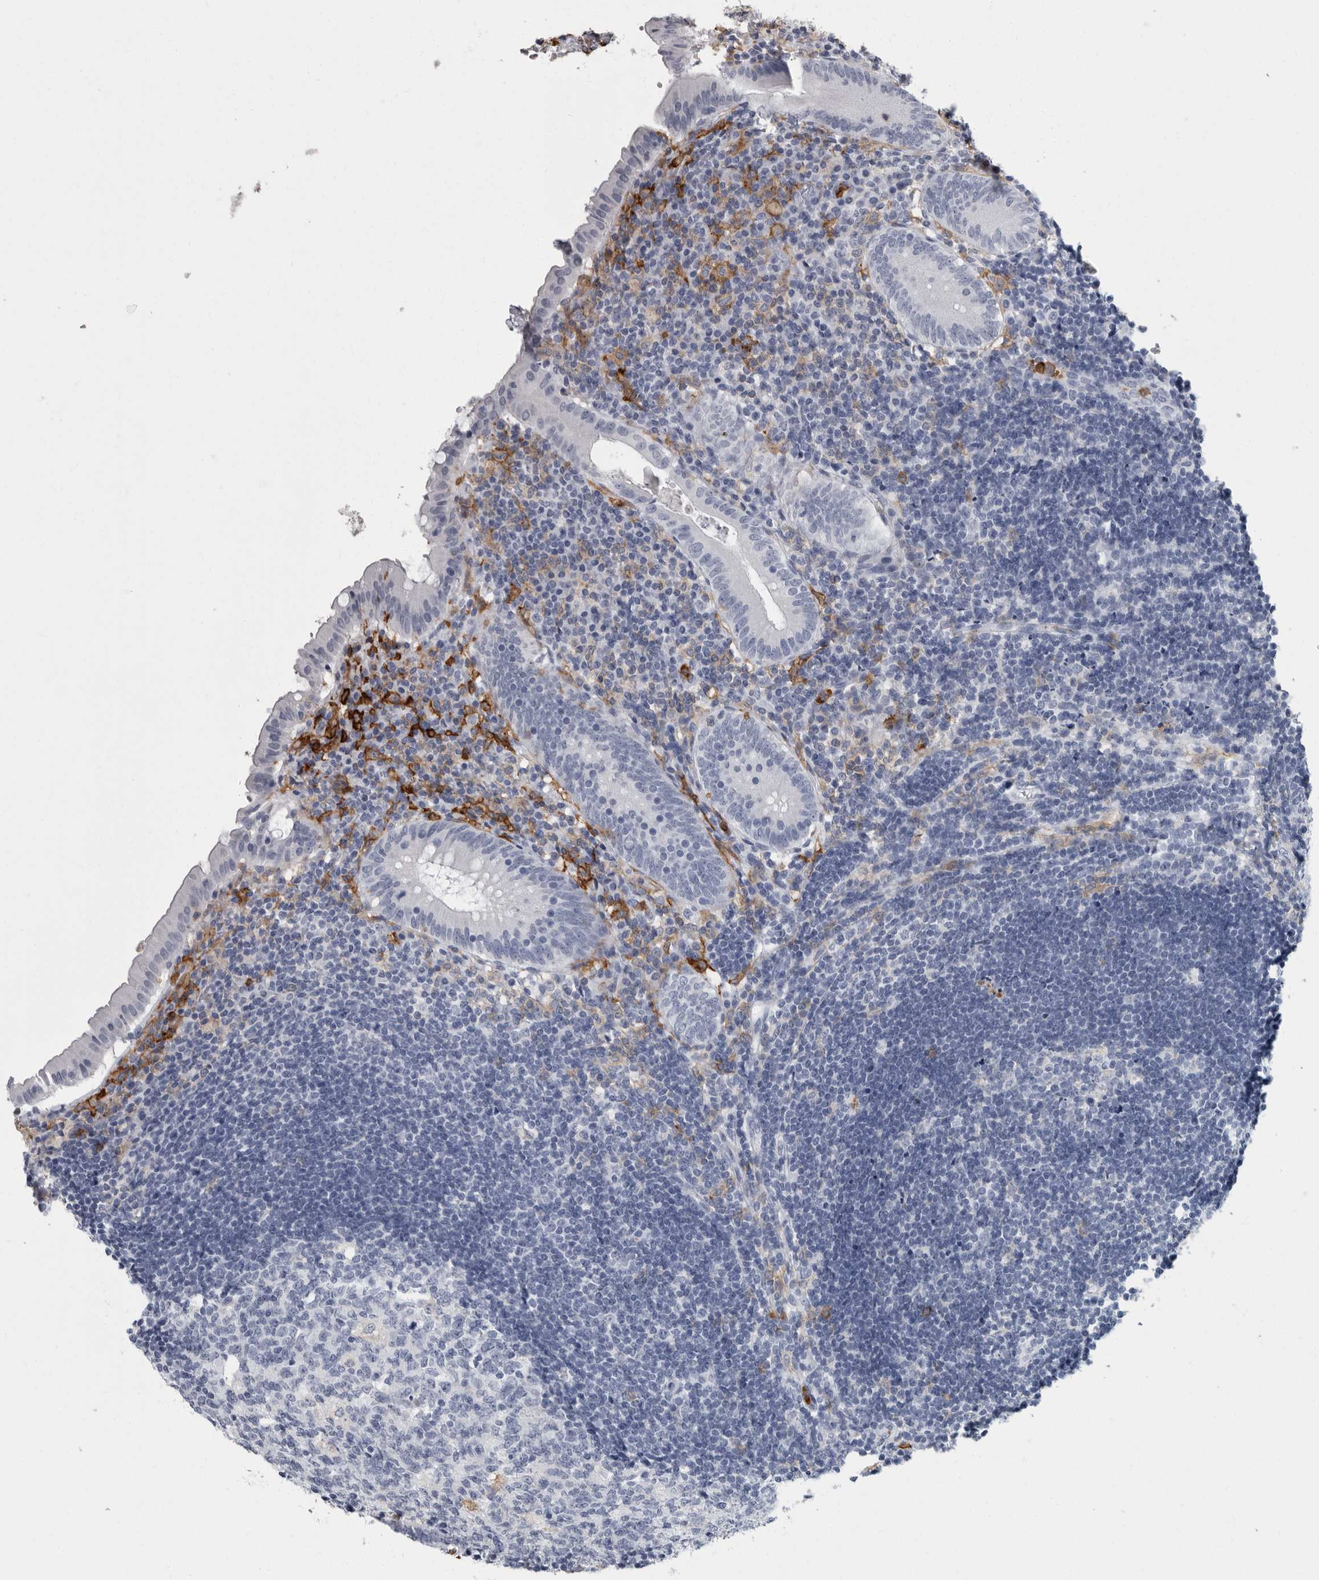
{"staining": {"intensity": "negative", "quantity": "none", "location": "none"}, "tissue": "appendix", "cell_type": "Glandular cells", "image_type": "normal", "snomed": [{"axis": "morphology", "description": "Normal tissue, NOS"}, {"axis": "topography", "description": "Appendix"}], "caption": "IHC micrograph of benign appendix: appendix stained with DAB (3,3'-diaminobenzidine) exhibits no significant protein staining in glandular cells.", "gene": "FCER1G", "patient": {"sex": "female", "age": 54}}